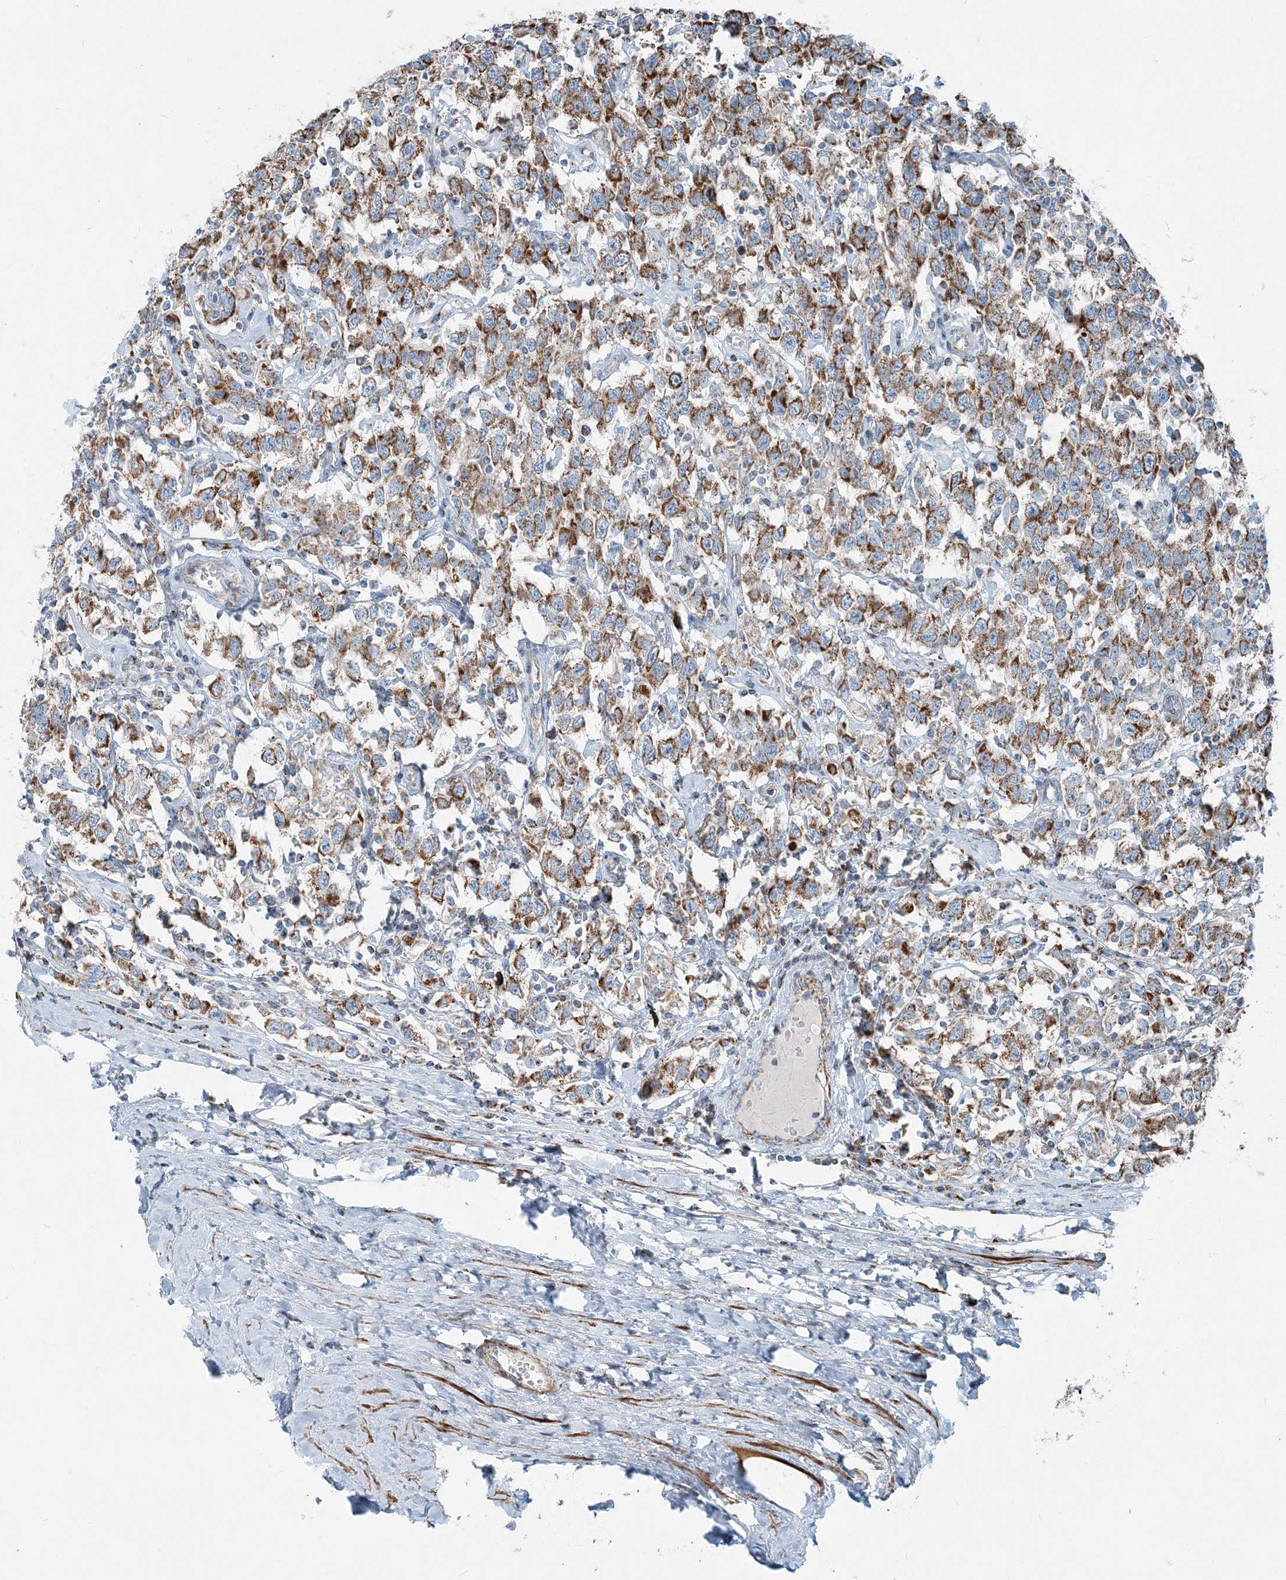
{"staining": {"intensity": "strong", "quantity": ">75%", "location": "cytoplasmic/membranous"}, "tissue": "testis cancer", "cell_type": "Tumor cells", "image_type": "cancer", "snomed": [{"axis": "morphology", "description": "Seminoma, NOS"}, {"axis": "topography", "description": "Testis"}], "caption": "Protein expression analysis of testis seminoma shows strong cytoplasmic/membranous staining in about >75% of tumor cells. The staining is performed using DAB brown chromogen to label protein expression. The nuclei are counter-stained blue using hematoxylin.", "gene": "INTU", "patient": {"sex": "male", "age": 41}}